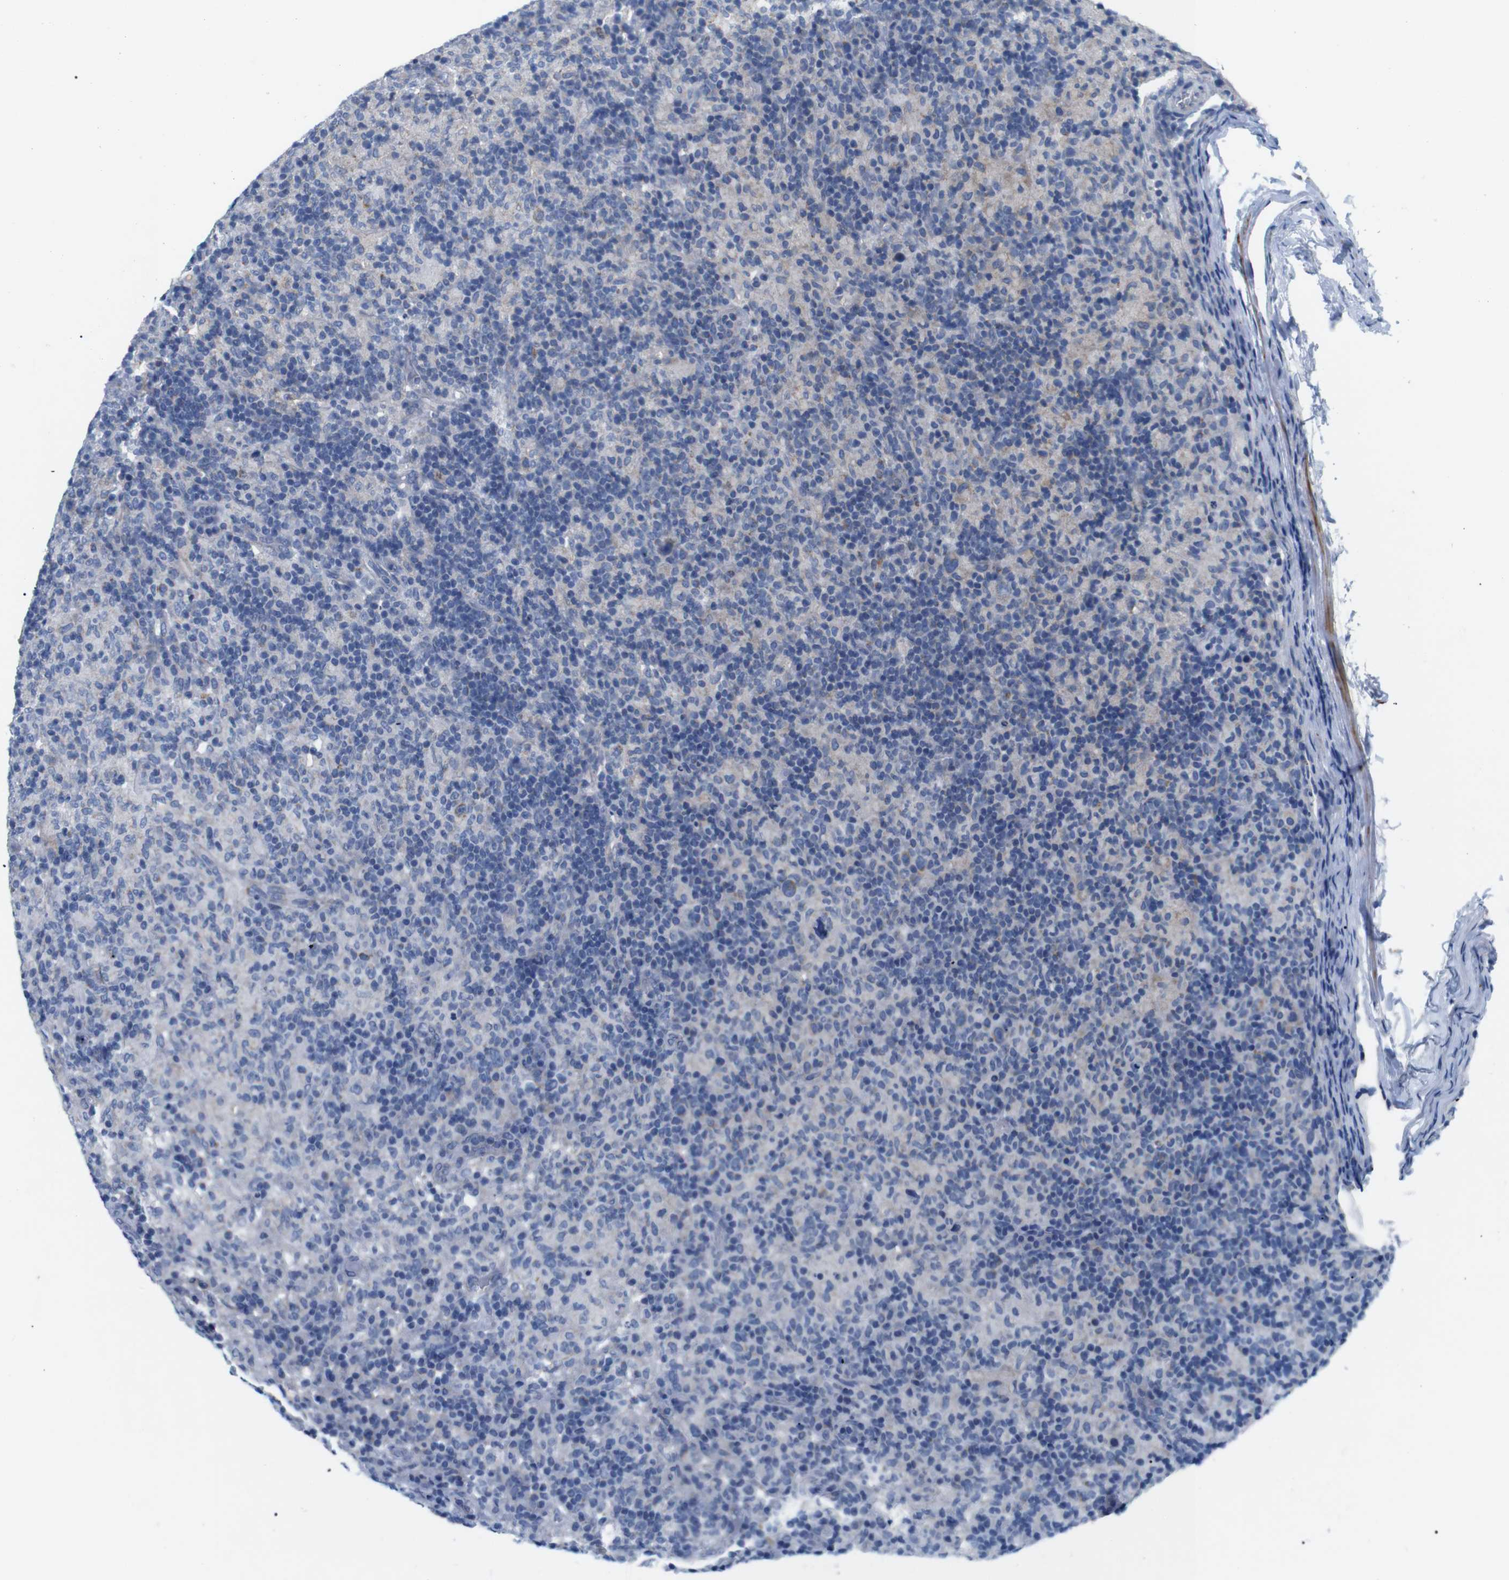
{"staining": {"intensity": "weak", "quantity": "<25%", "location": "cytoplasmic/membranous"}, "tissue": "lymphoma", "cell_type": "Tumor cells", "image_type": "cancer", "snomed": [{"axis": "morphology", "description": "Hodgkin's disease, NOS"}, {"axis": "topography", "description": "Lymph node"}], "caption": "Immunohistochemistry (IHC) histopathology image of neoplastic tissue: Hodgkin's disease stained with DAB demonstrates no significant protein positivity in tumor cells.", "gene": "F2RL1", "patient": {"sex": "male", "age": 70}}